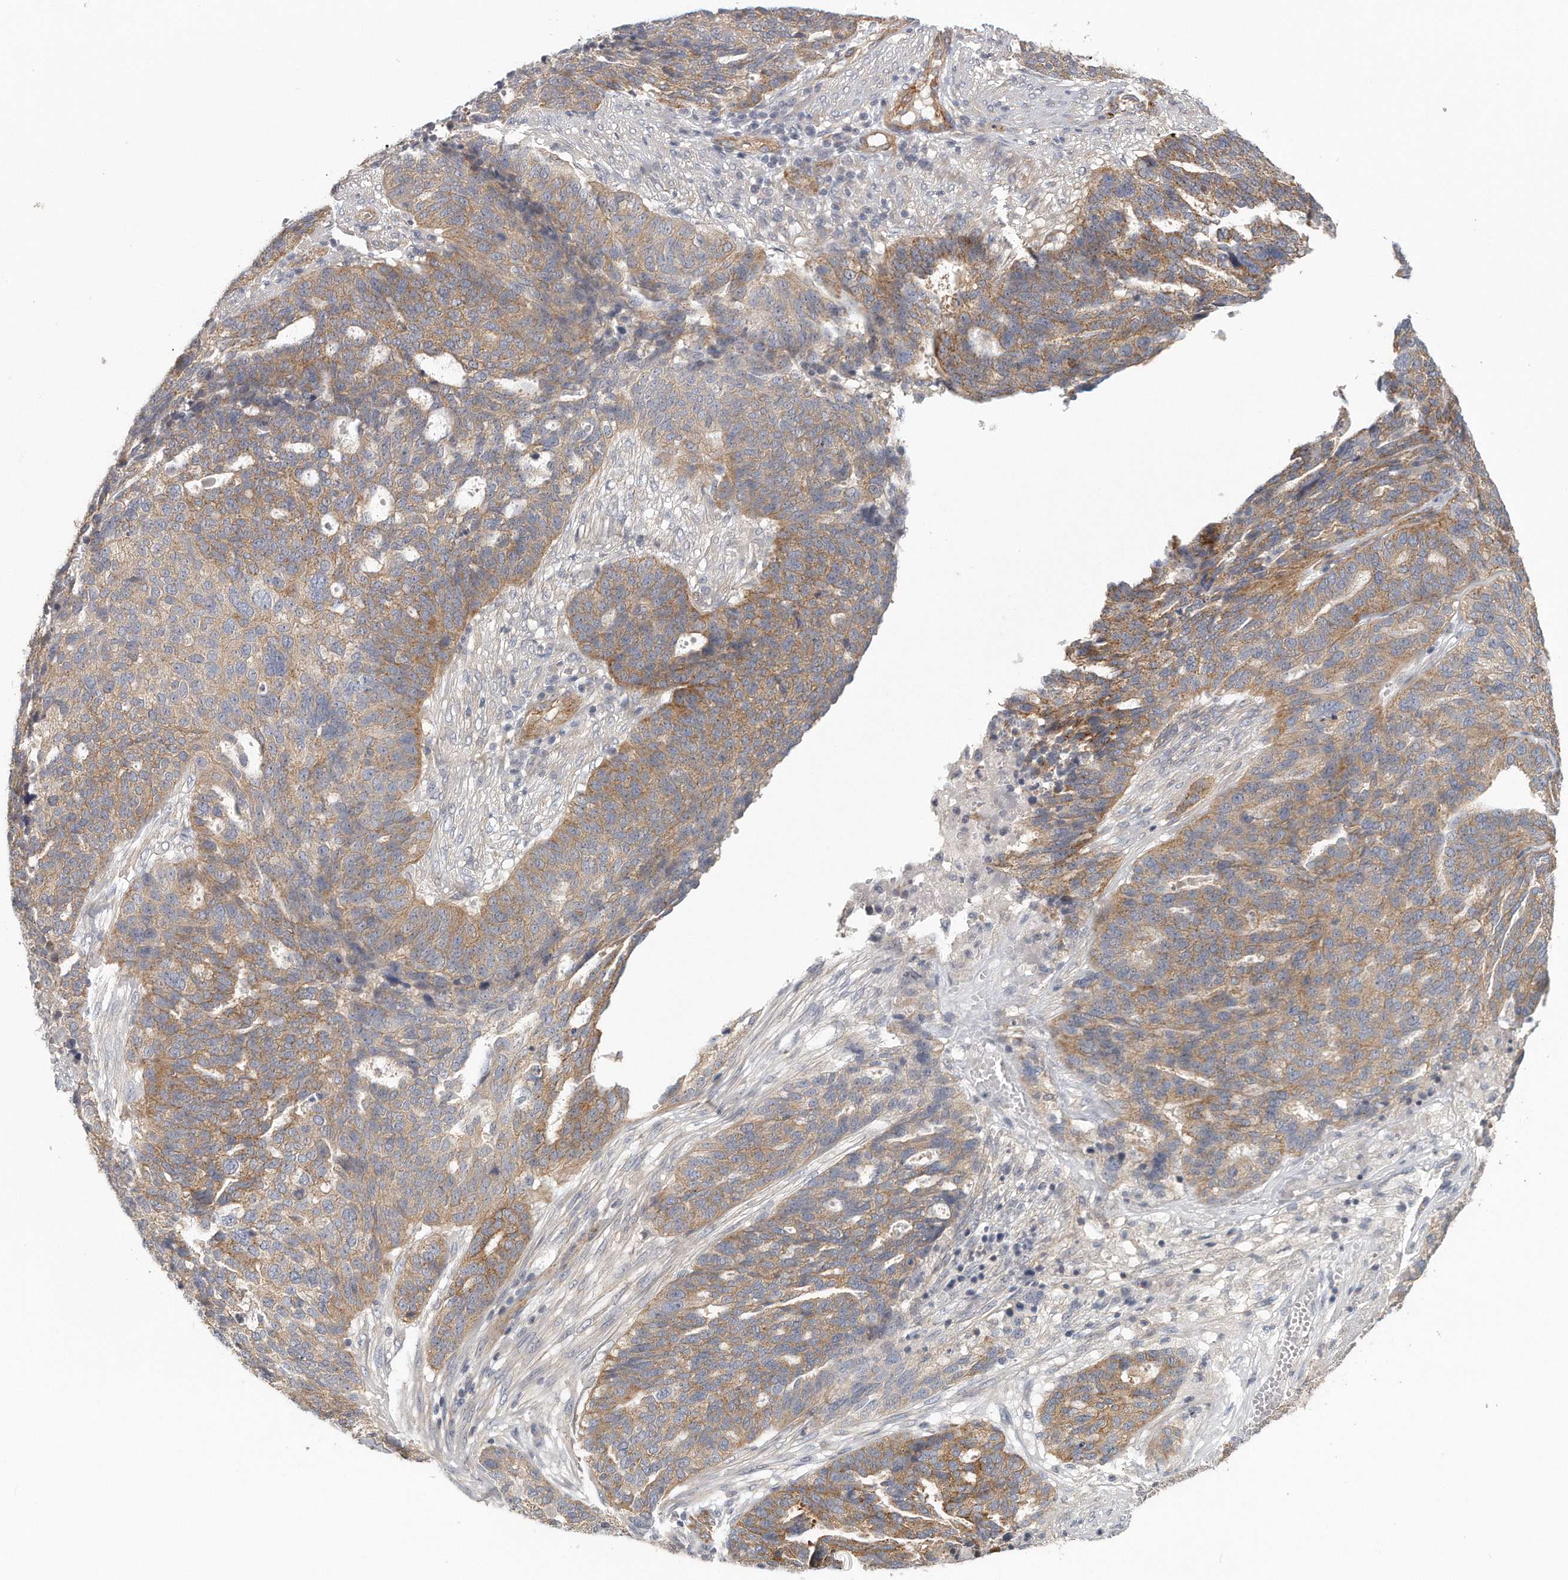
{"staining": {"intensity": "moderate", "quantity": ">75%", "location": "cytoplasmic/membranous"}, "tissue": "ovarian cancer", "cell_type": "Tumor cells", "image_type": "cancer", "snomed": [{"axis": "morphology", "description": "Cystadenocarcinoma, serous, NOS"}, {"axis": "topography", "description": "Ovary"}], "caption": "There is medium levels of moderate cytoplasmic/membranous positivity in tumor cells of ovarian serous cystadenocarcinoma, as demonstrated by immunohistochemical staining (brown color).", "gene": "MTERF4", "patient": {"sex": "female", "age": 59}}